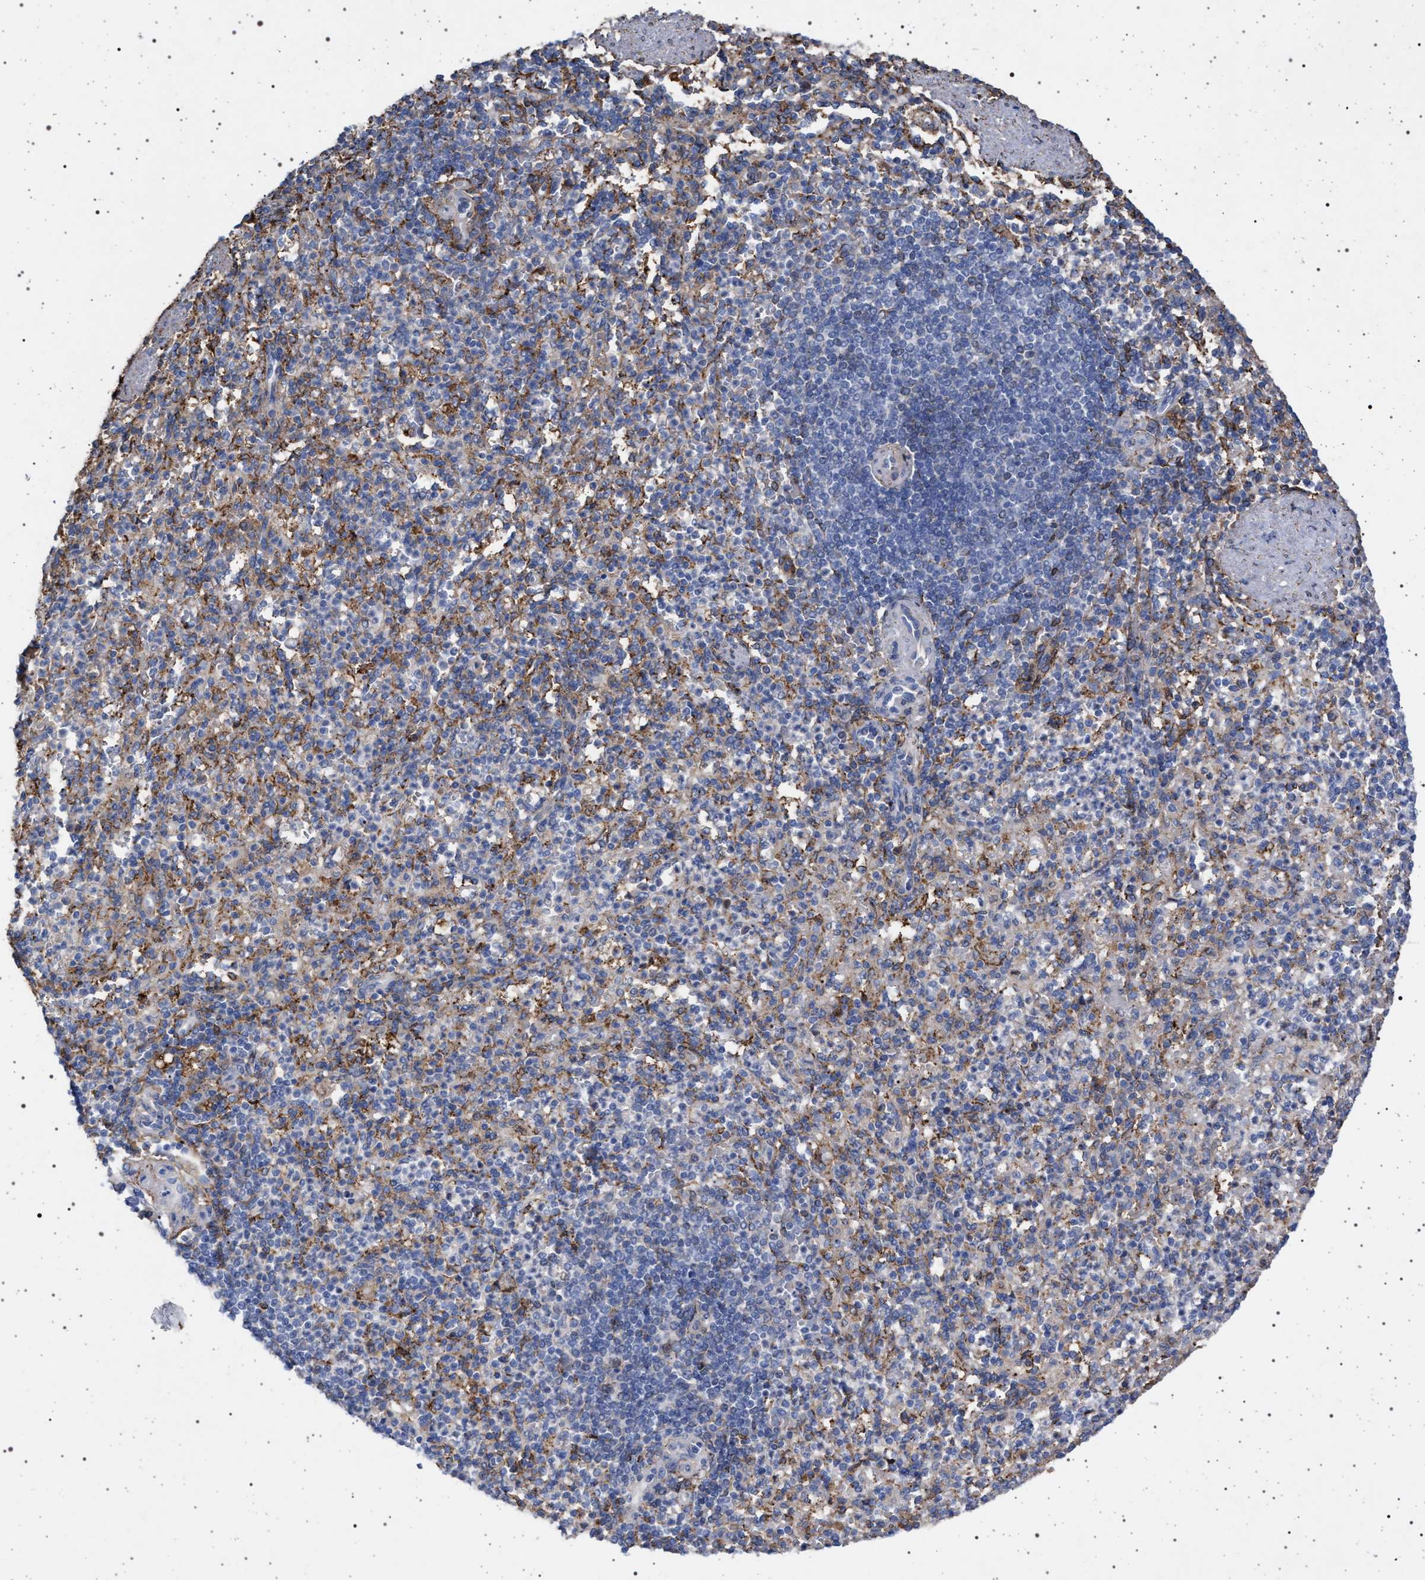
{"staining": {"intensity": "moderate", "quantity": "<25%", "location": "cytoplasmic/membranous"}, "tissue": "spleen", "cell_type": "Cells in red pulp", "image_type": "normal", "snomed": [{"axis": "morphology", "description": "Normal tissue, NOS"}, {"axis": "topography", "description": "Spleen"}], "caption": "About <25% of cells in red pulp in benign spleen demonstrate moderate cytoplasmic/membranous protein expression as visualized by brown immunohistochemical staining.", "gene": "PLG", "patient": {"sex": "female", "age": 74}}